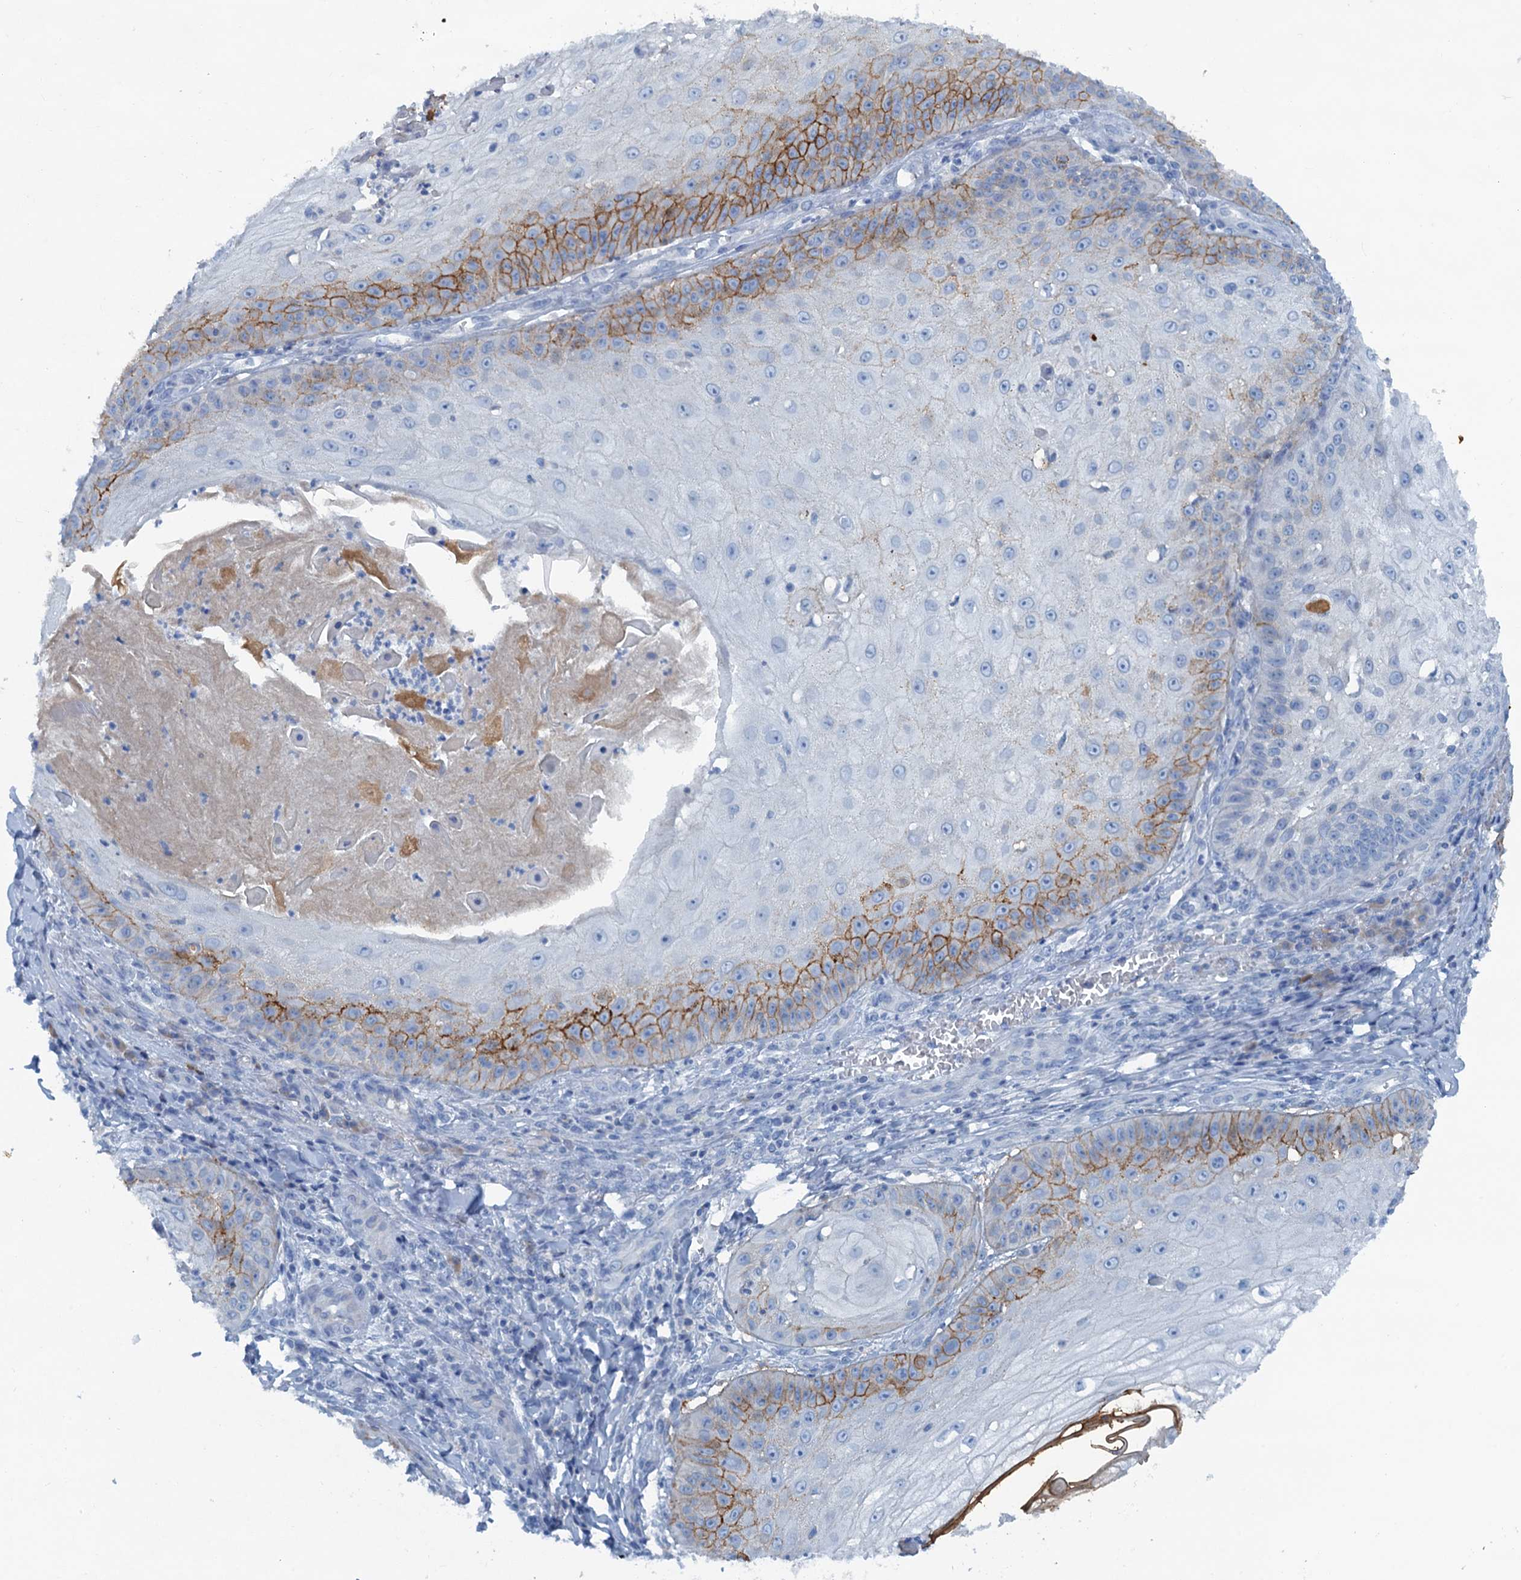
{"staining": {"intensity": "negative", "quantity": "none", "location": "none"}, "tissue": "skin cancer", "cell_type": "Tumor cells", "image_type": "cancer", "snomed": [{"axis": "morphology", "description": "Squamous cell carcinoma, NOS"}, {"axis": "topography", "description": "Skin"}], "caption": "Immunohistochemistry histopathology image of neoplastic tissue: squamous cell carcinoma (skin) stained with DAB (3,3'-diaminobenzidine) exhibits no significant protein staining in tumor cells.", "gene": "MYADML2", "patient": {"sex": "male", "age": 70}}